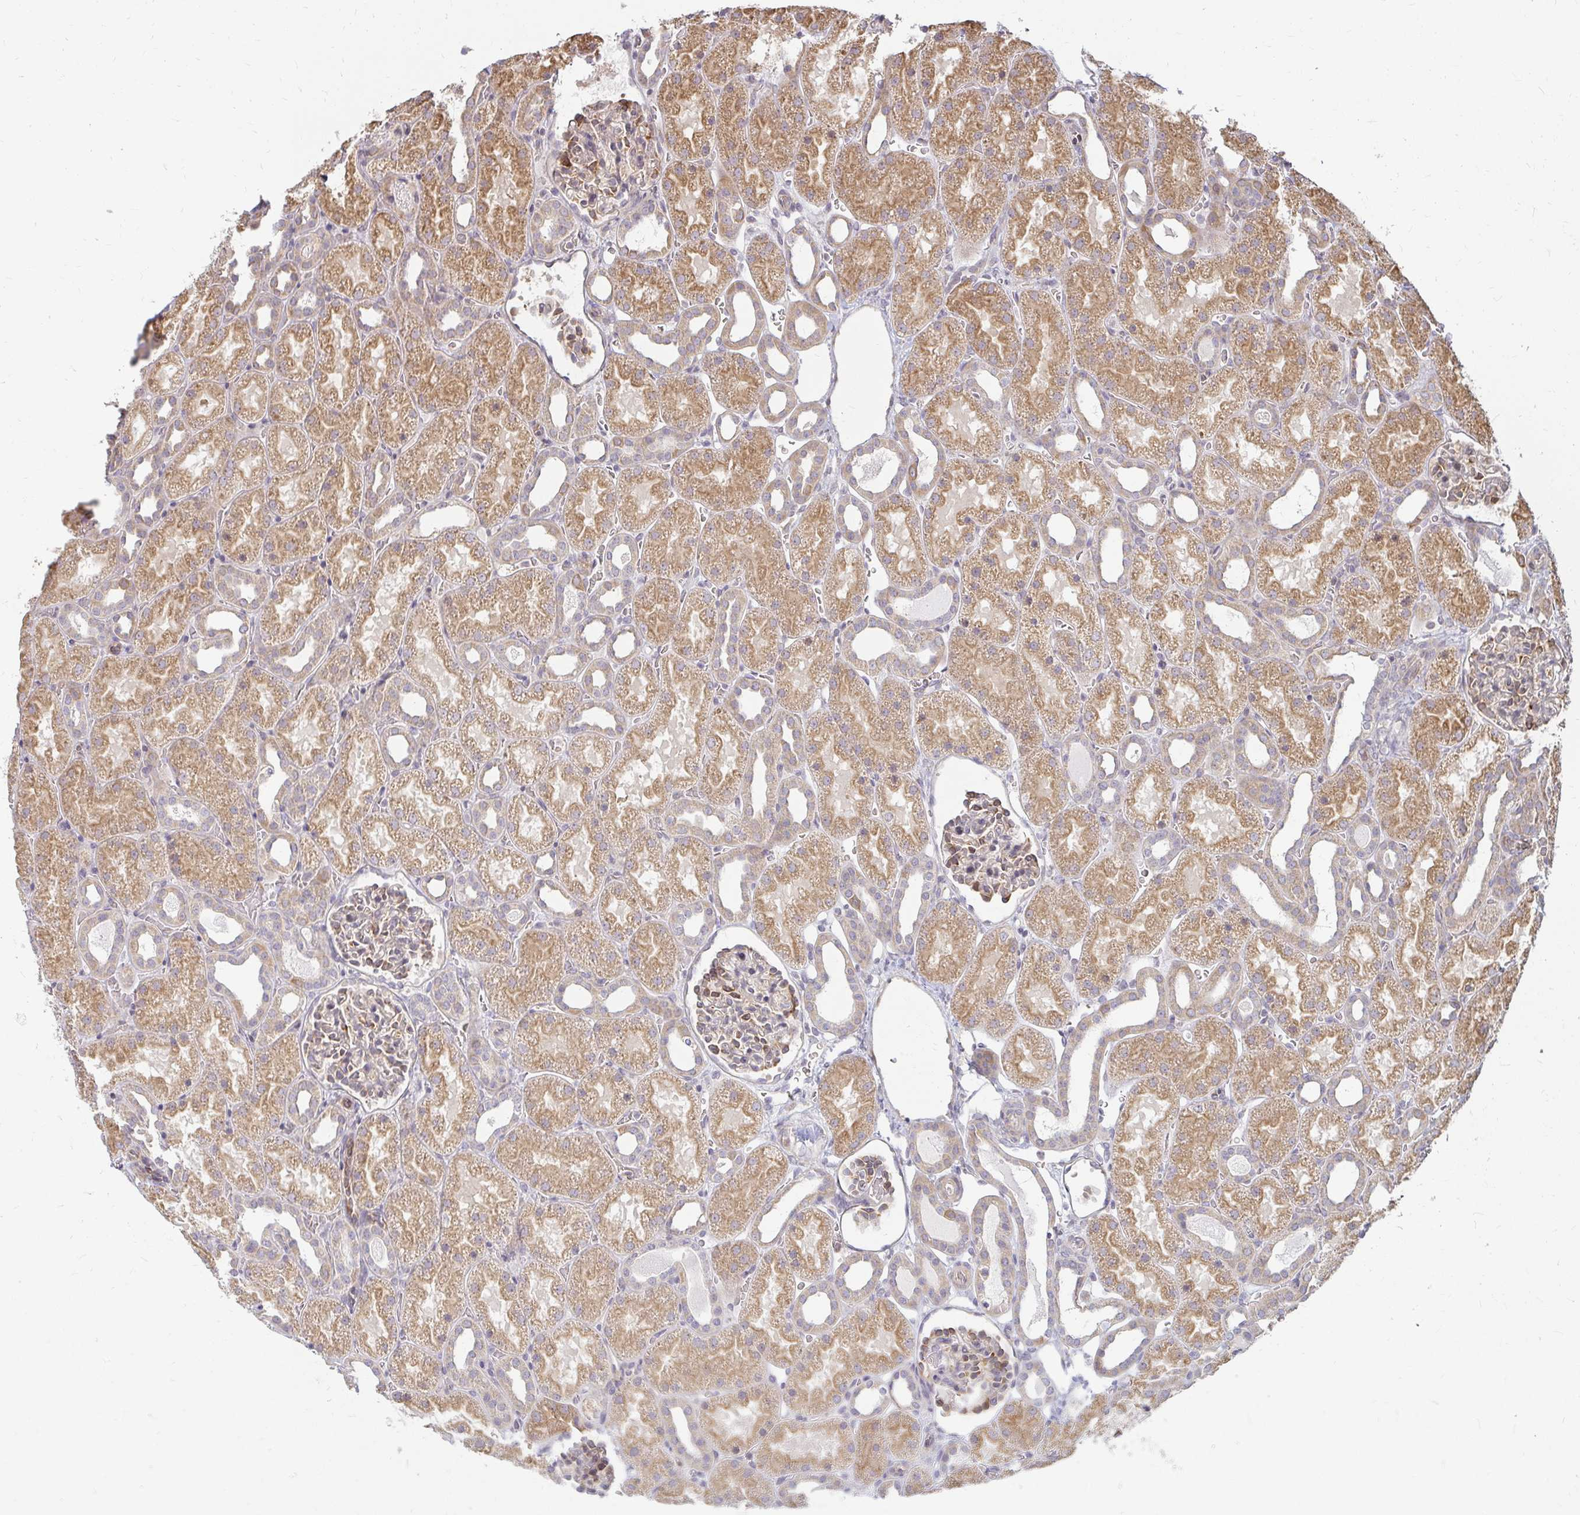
{"staining": {"intensity": "moderate", "quantity": "<25%", "location": "cytoplasmic/membranous"}, "tissue": "kidney", "cell_type": "Cells in glomeruli", "image_type": "normal", "snomed": [{"axis": "morphology", "description": "Normal tissue, NOS"}, {"axis": "topography", "description": "Kidney"}], "caption": "Unremarkable kidney demonstrates moderate cytoplasmic/membranous expression in approximately <25% of cells in glomeruli (IHC, brightfield microscopy, high magnification)..", "gene": "CAST", "patient": {"sex": "male", "age": 2}}